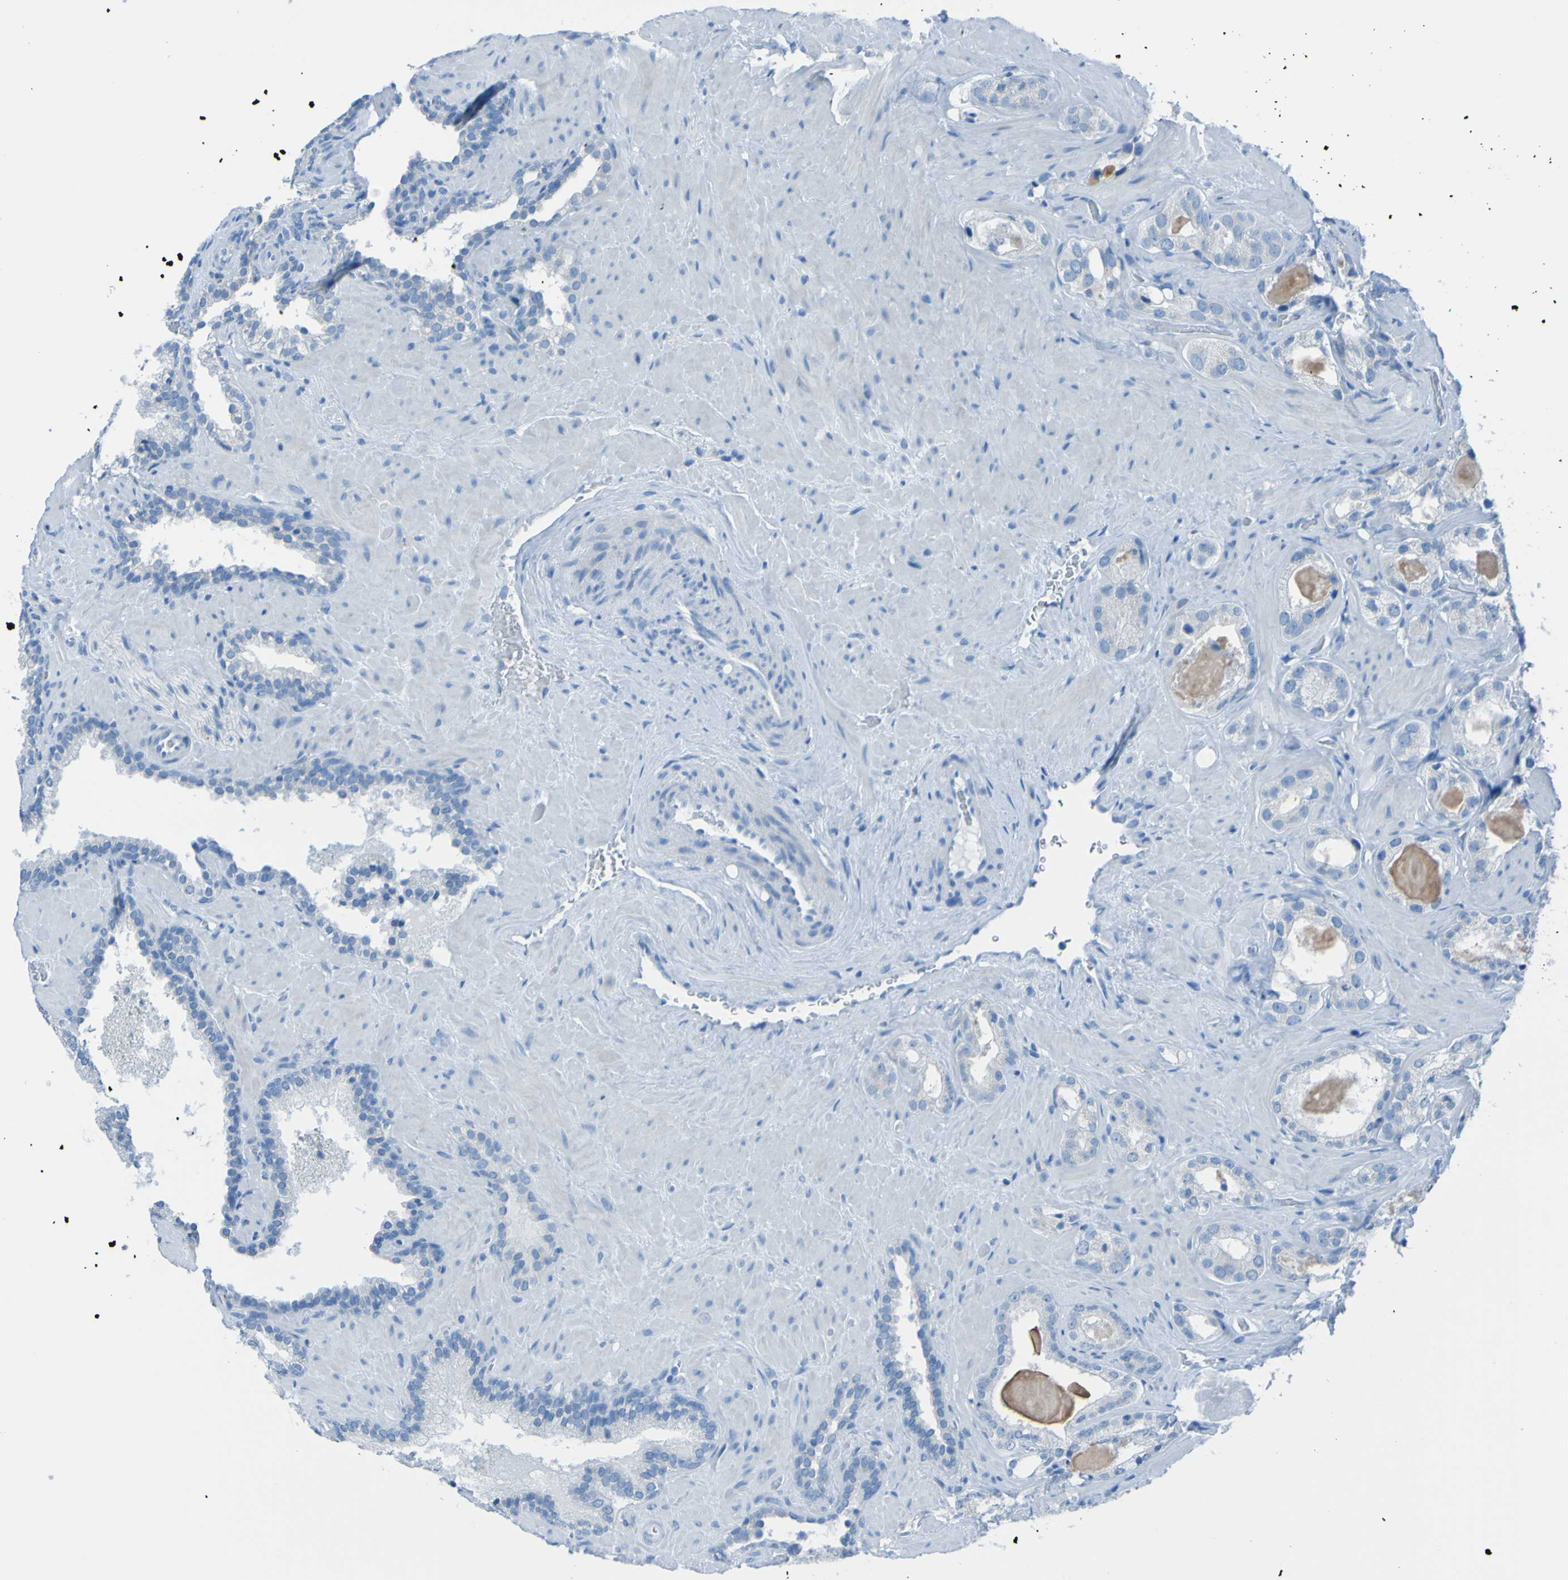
{"staining": {"intensity": "negative", "quantity": "none", "location": "none"}, "tissue": "prostate cancer", "cell_type": "Tumor cells", "image_type": "cancer", "snomed": [{"axis": "morphology", "description": "Adenocarcinoma, High grade"}, {"axis": "topography", "description": "Prostate"}], "caption": "Immunohistochemical staining of prostate adenocarcinoma (high-grade) demonstrates no significant staining in tumor cells.", "gene": "ACMSD", "patient": {"sex": "male", "age": 64}}